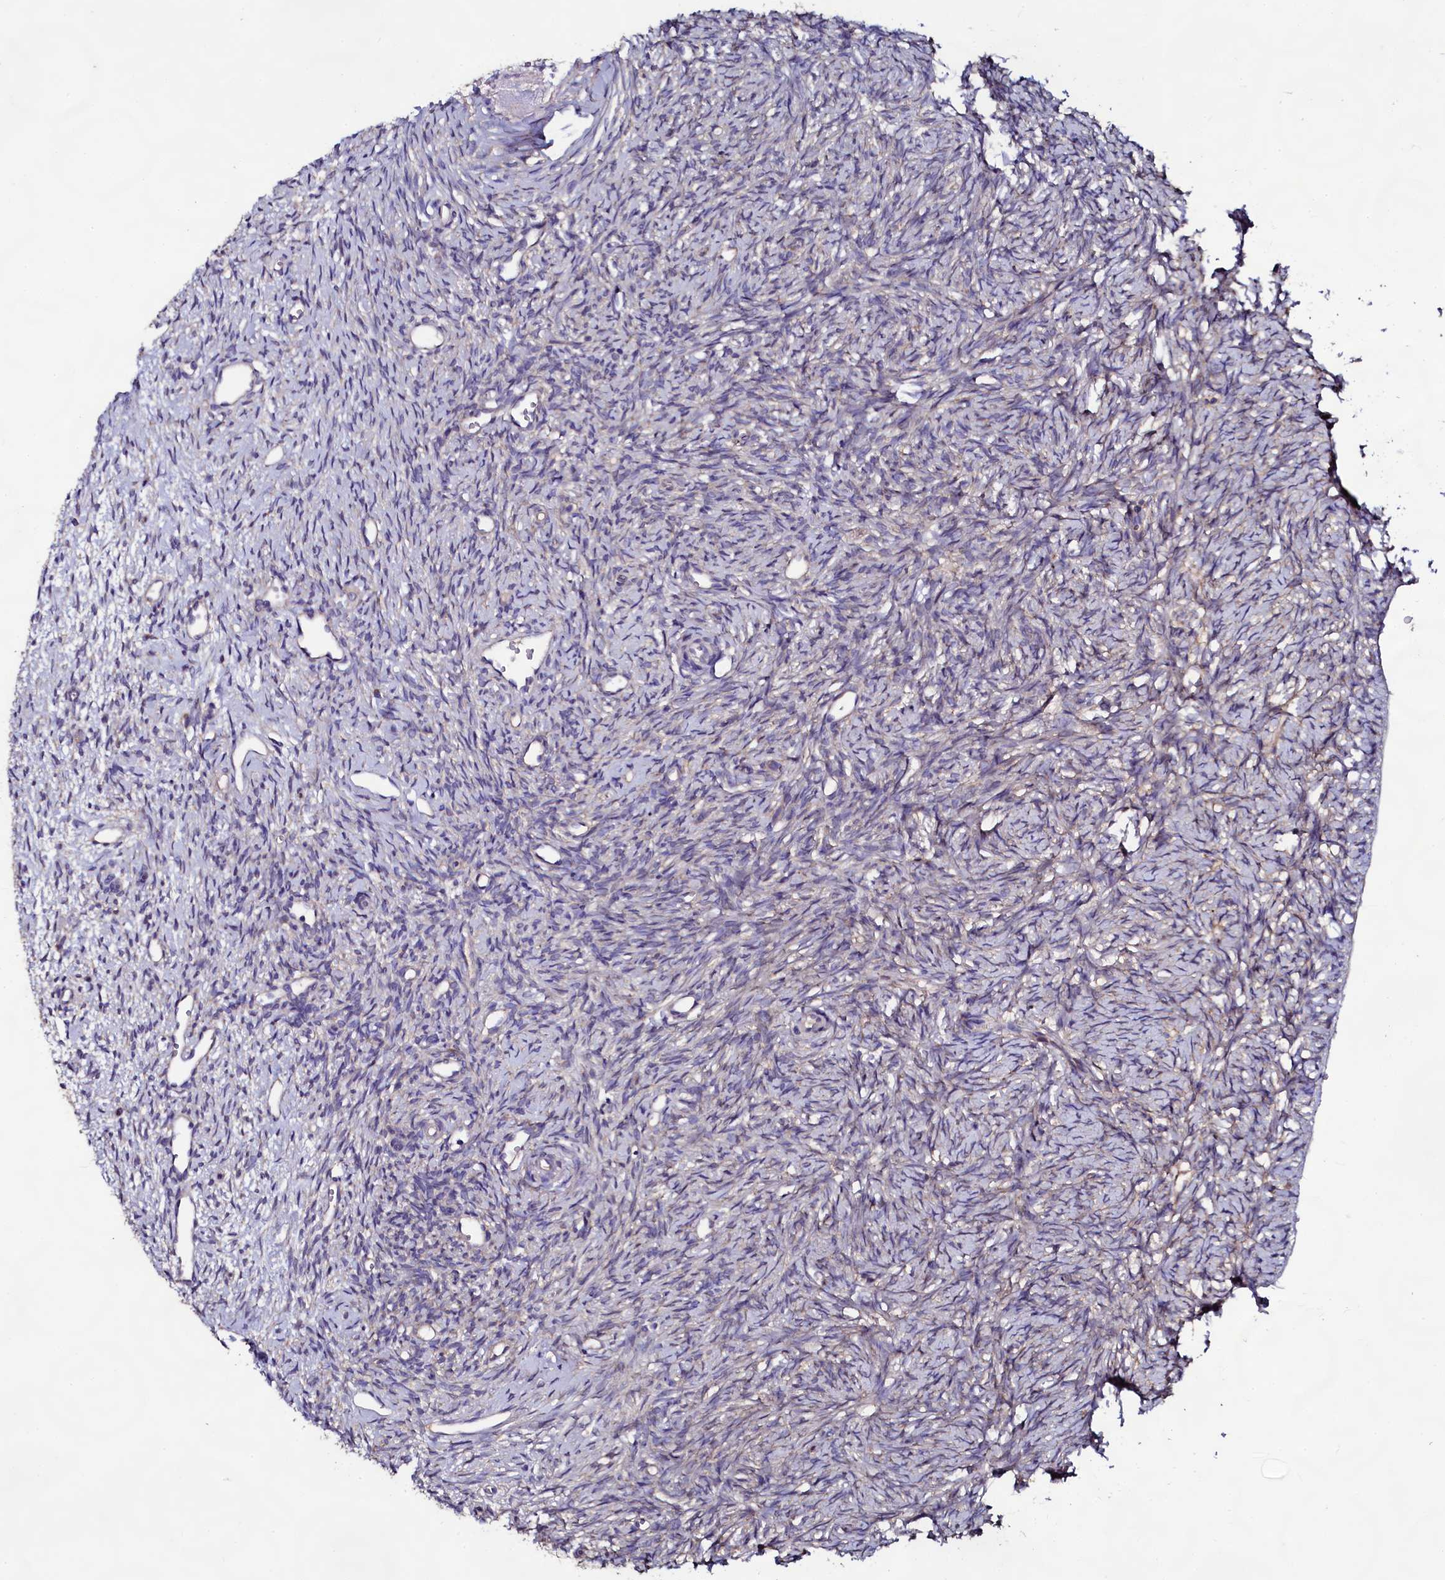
{"staining": {"intensity": "weak", "quantity": ">75%", "location": "cytoplasmic/membranous"}, "tissue": "ovary", "cell_type": "Follicle cells", "image_type": "normal", "snomed": [{"axis": "morphology", "description": "Normal tissue, NOS"}, {"axis": "topography", "description": "Ovary"}], "caption": "Unremarkable ovary was stained to show a protein in brown. There is low levels of weak cytoplasmic/membranous positivity in about >75% of follicle cells. The protein is shown in brown color, while the nuclei are stained blue.", "gene": "USPL1", "patient": {"sex": "female", "age": 51}}